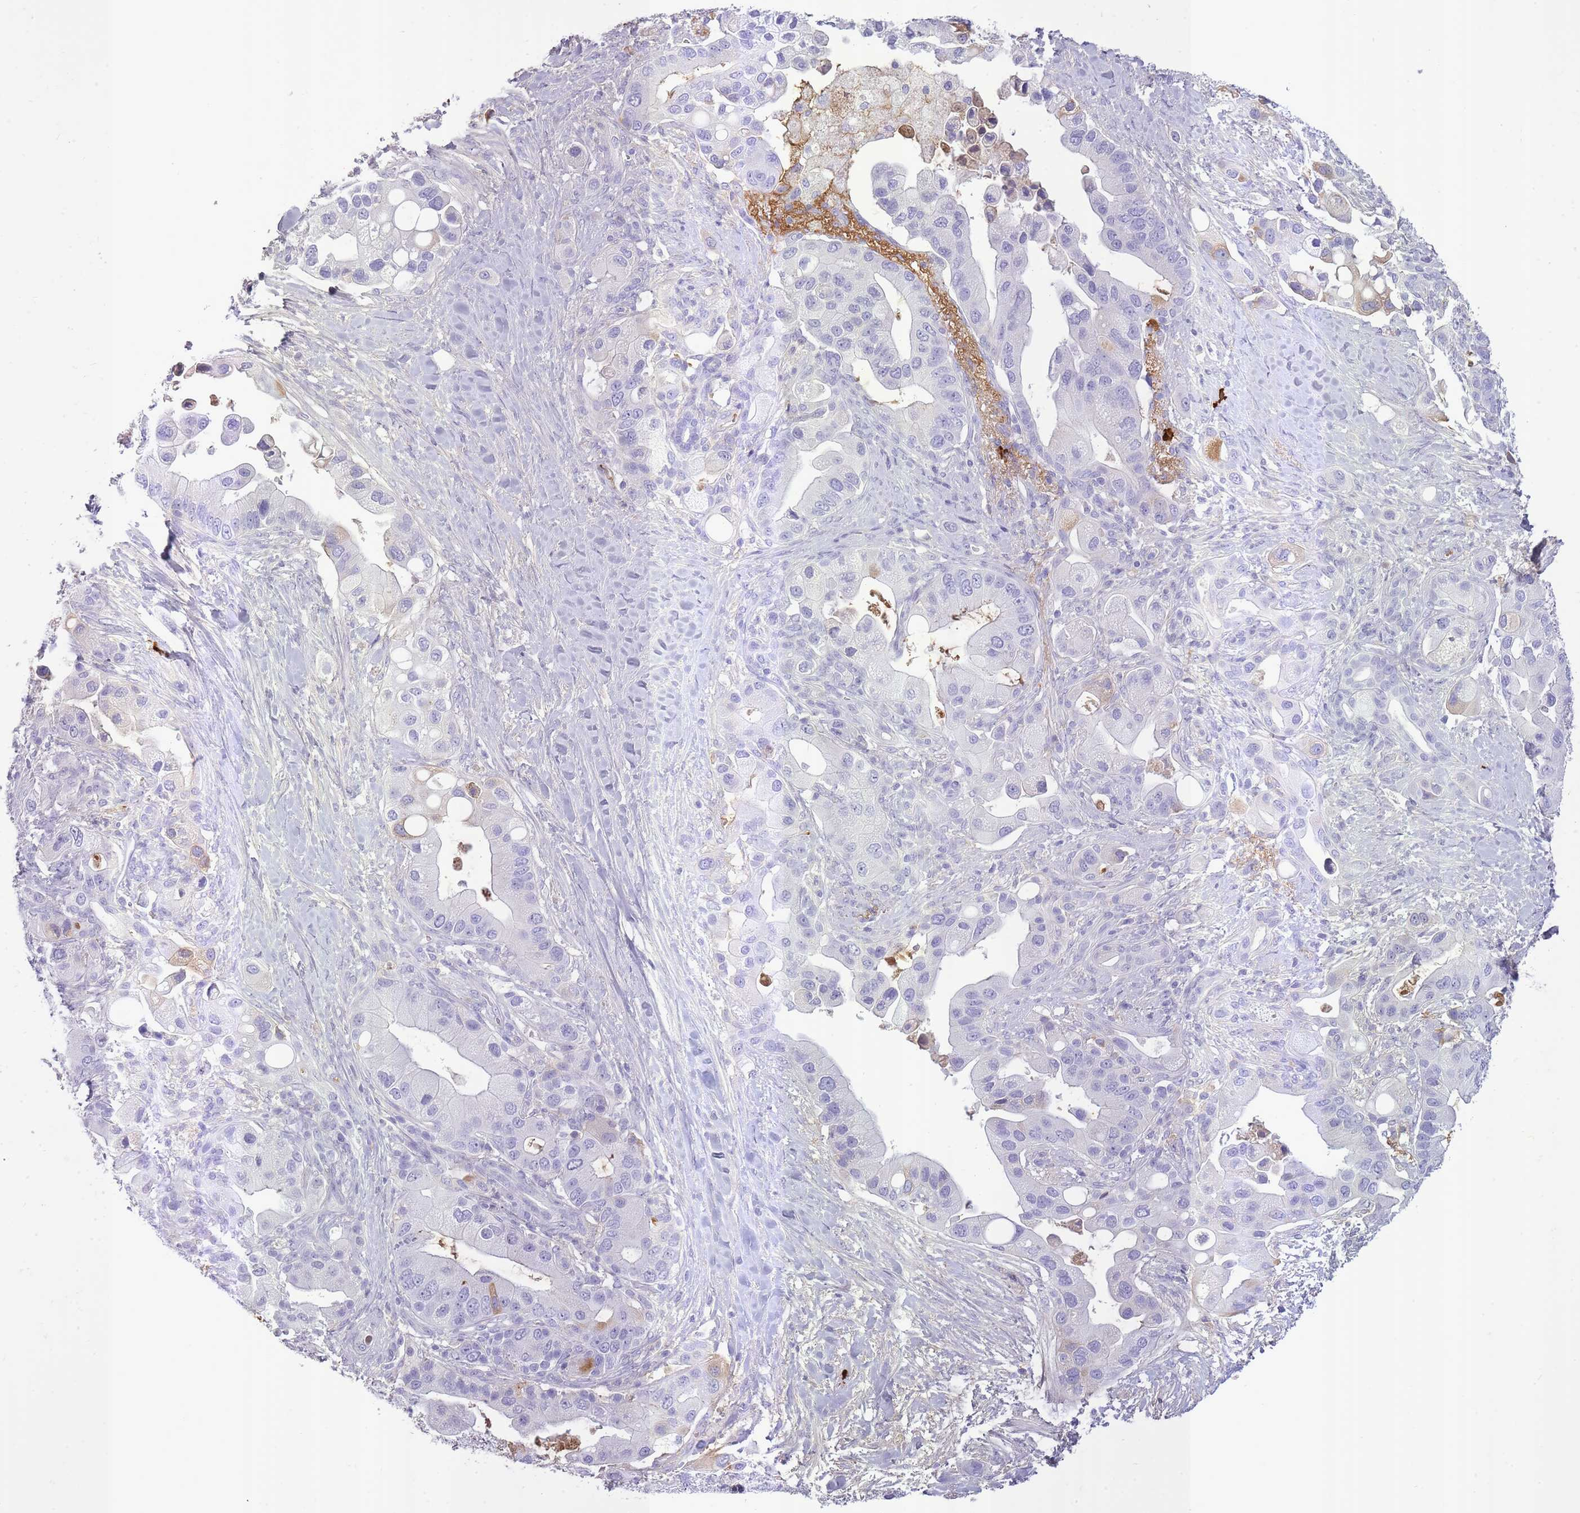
{"staining": {"intensity": "negative", "quantity": "none", "location": "none"}, "tissue": "pancreatic cancer", "cell_type": "Tumor cells", "image_type": "cancer", "snomed": [{"axis": "morphology", "description": "Adenocarcinoma, NOS"}, {"axis": "topography", "description": "Pancreas"}], "caption": "This is an immunohistochemistry (IHC) micrograph of human adenocarcinoma (pancreatic). There is no positivity in tumor cells.", "gene": "IGKV1D-42", "patient": {"sex": "male", "age": 57}}